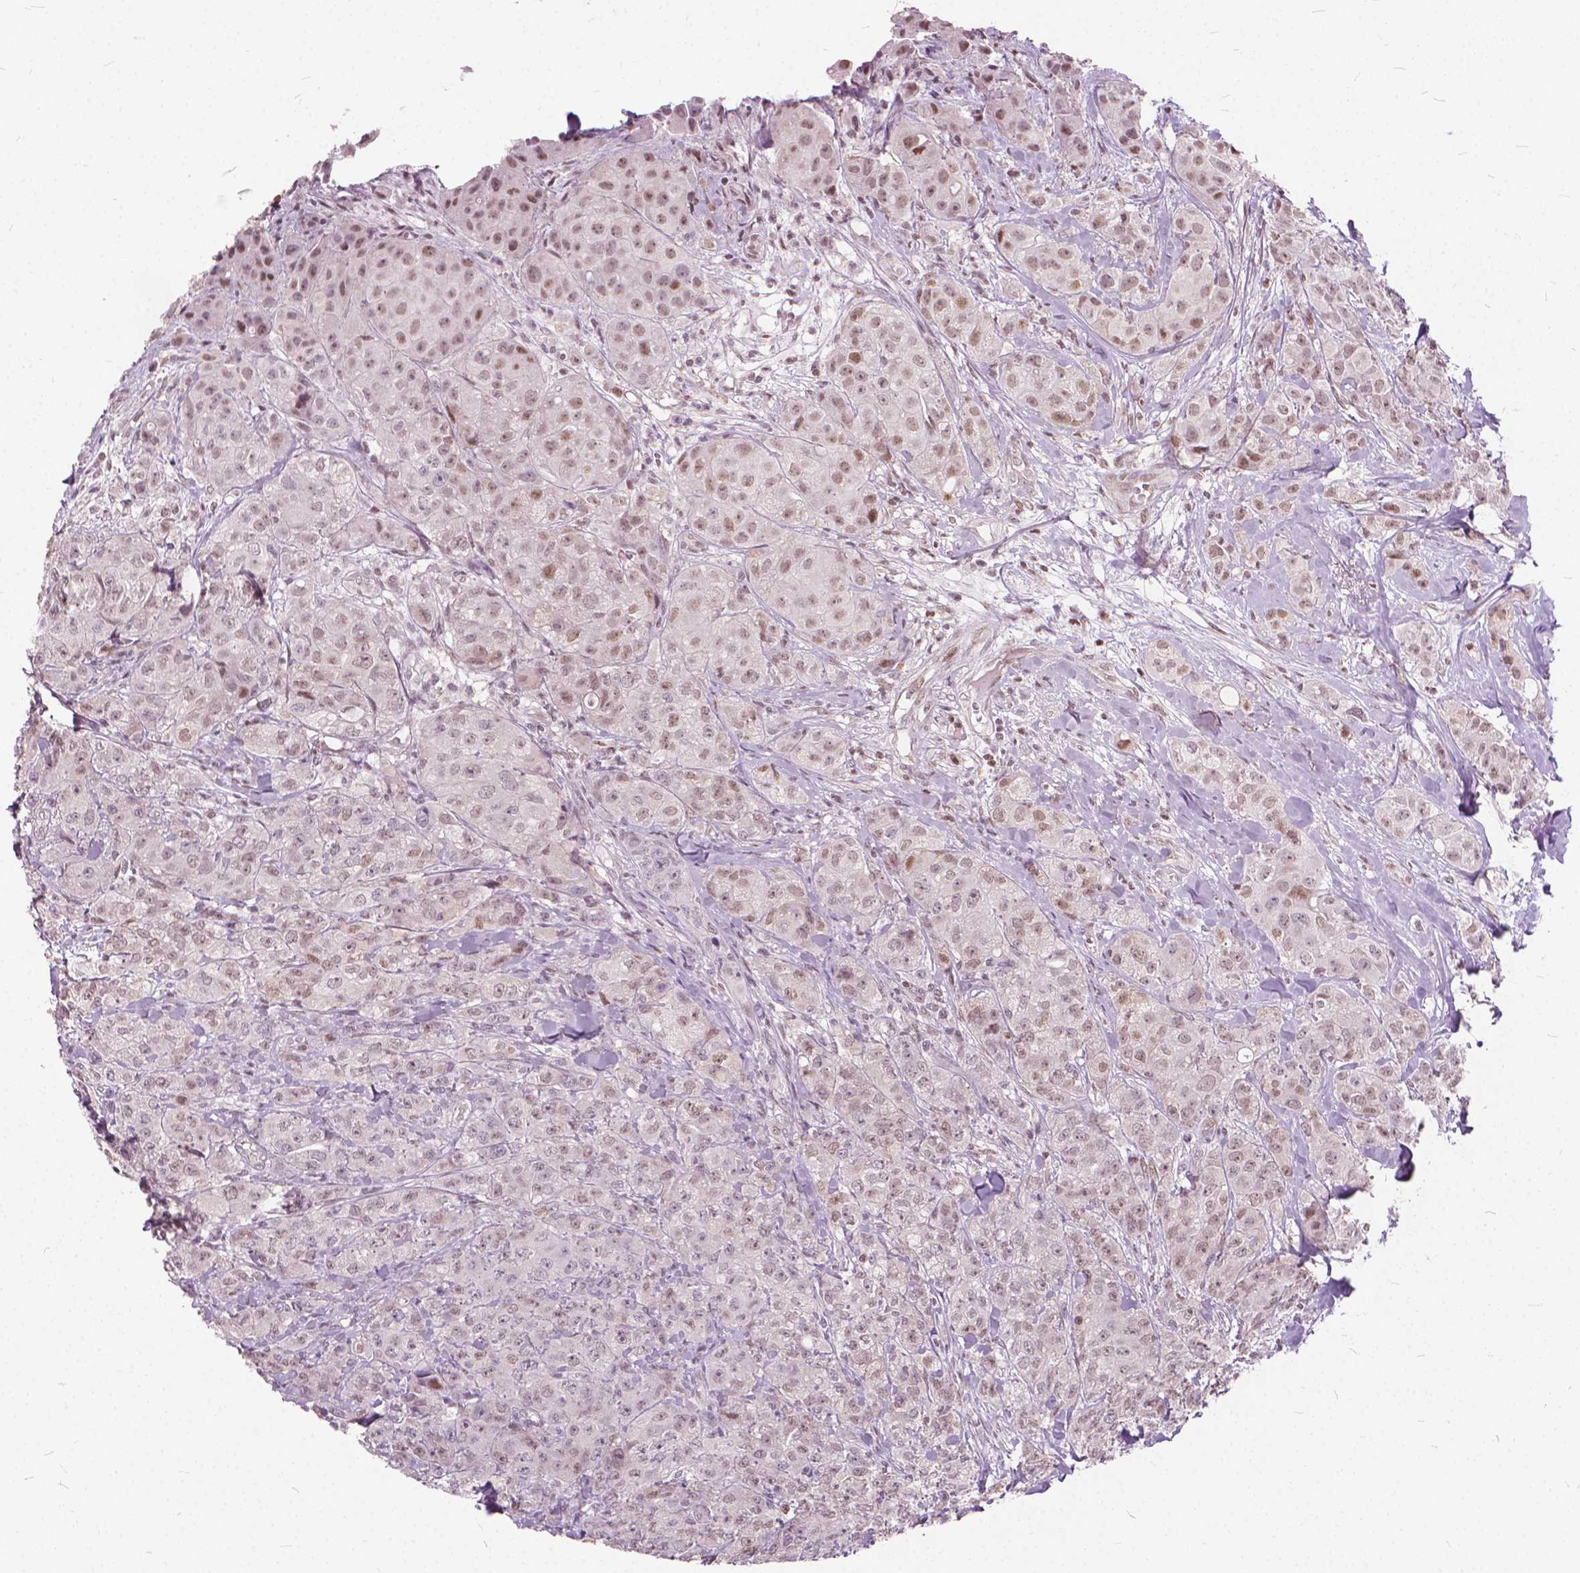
{"staining": {"intensity": "weak", "quantity": "25%-75%", "location": "nuclear"}, "tissue": "breast cancer", "cell_type": "Tumor cells", "image_type": "cancer", "snomed": [{"axis": "morphology", "description": "Duct carcinoma"}, {"axis": "topography", "description": "Breast"}], "caption": "High-power microscopy captured an immunohistochemistry (IHC) image of breast cancer, revealing weak nuclear staining in approximately 25%-75% of tumor cells.", "gene": "STAT5B", "patient": {"sex": "female", "age": 43}}